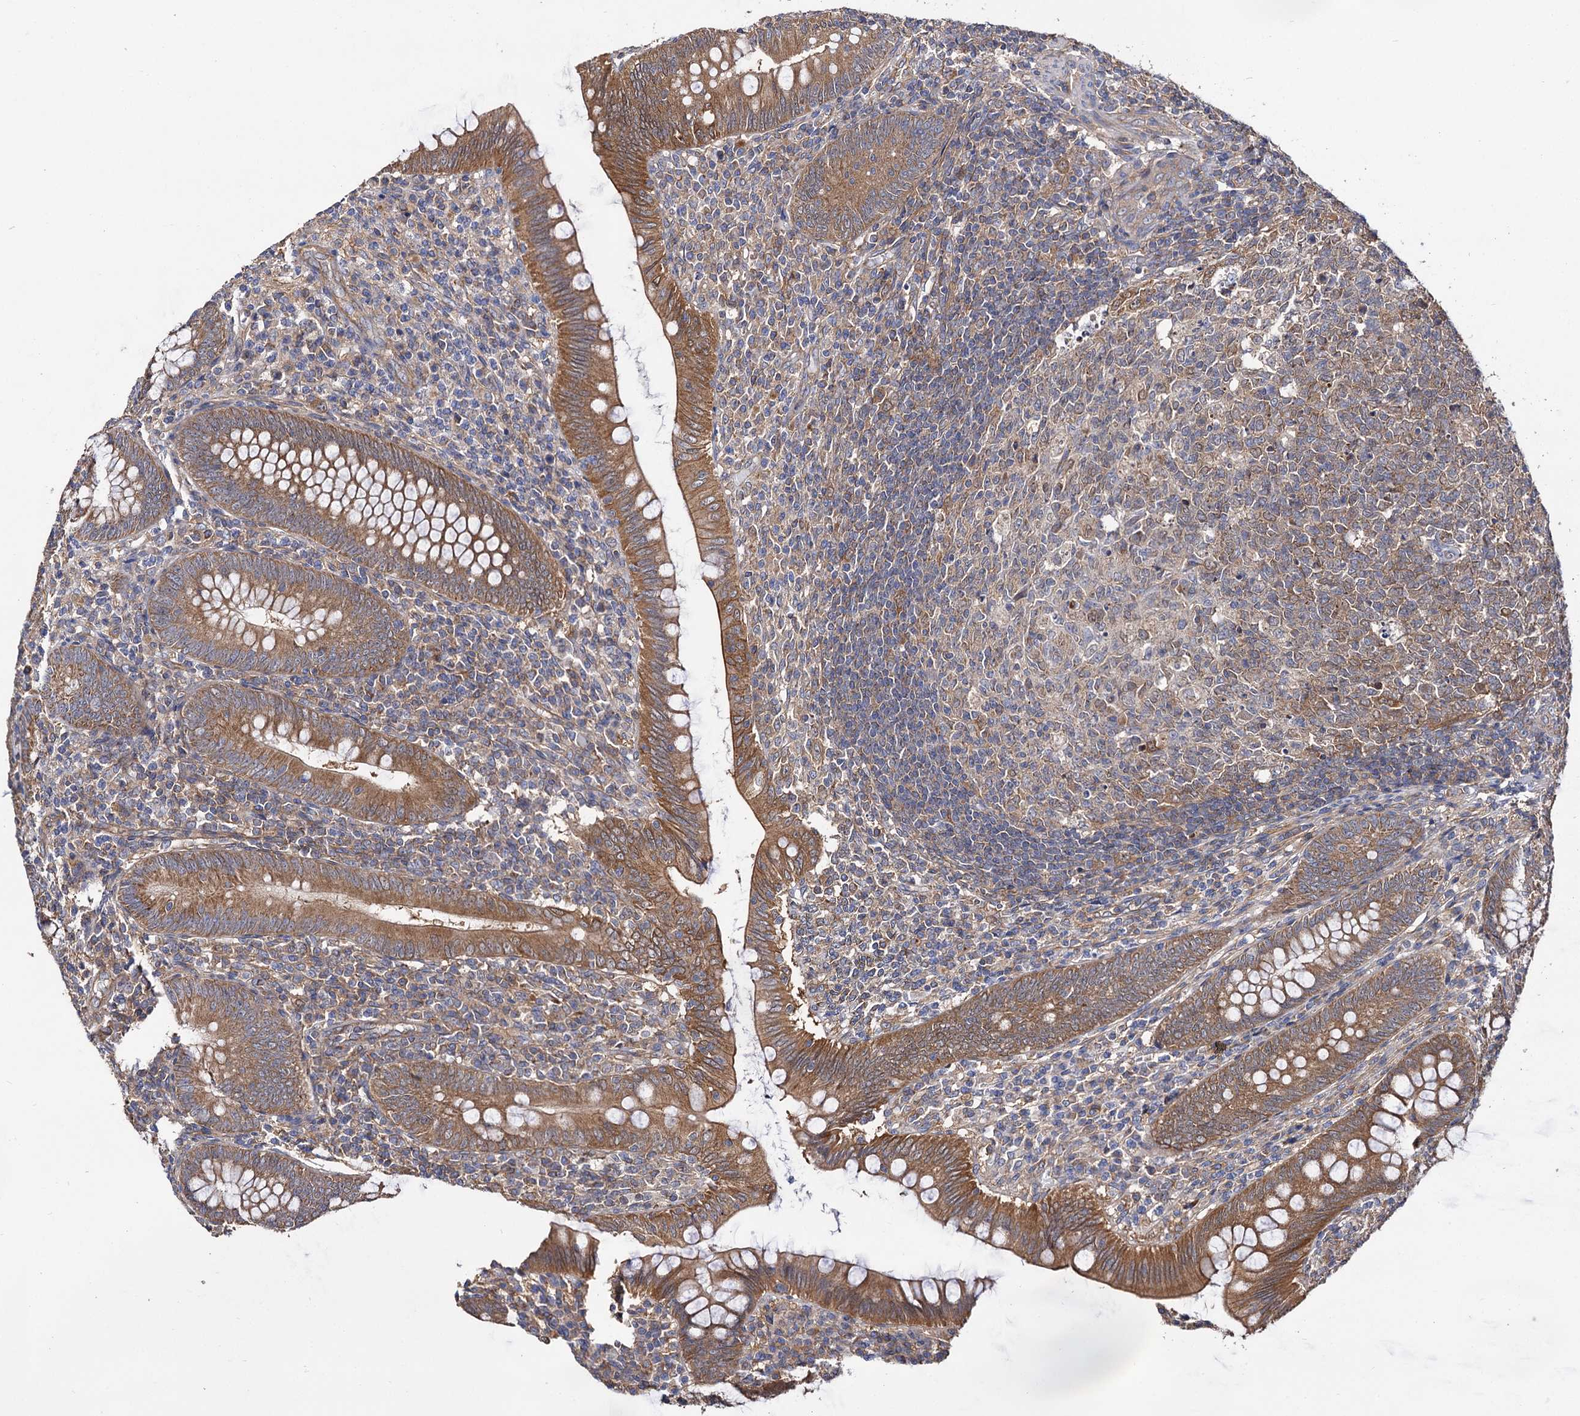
{"staining": {"intensity": "moderate", "quantity": ">75%", "location": "cytoplasmic/membranous"}, "tissue": "appendix", "cell_type": "Glandular cells", "image_type": "normal", "snomed": [{"axis": "morphology", "description": "Normal tissue, NOS"}, {"axis": "topography", "description": "Appendix"}], "caption": "Appendix was stained to show a protein in brown. There is medium levels of moderate cytoplasmic/membranous expression in about >75% of glandular cells. The staining was performed using DAB (3,3'-diaminobenzidine) to visualize the protein expression in brown, while the nuclei were stained in blue with hematoxylin (Magnification: 20x).", "gene": "IDI1", "patient": {"sex": "male", "age": 14}}